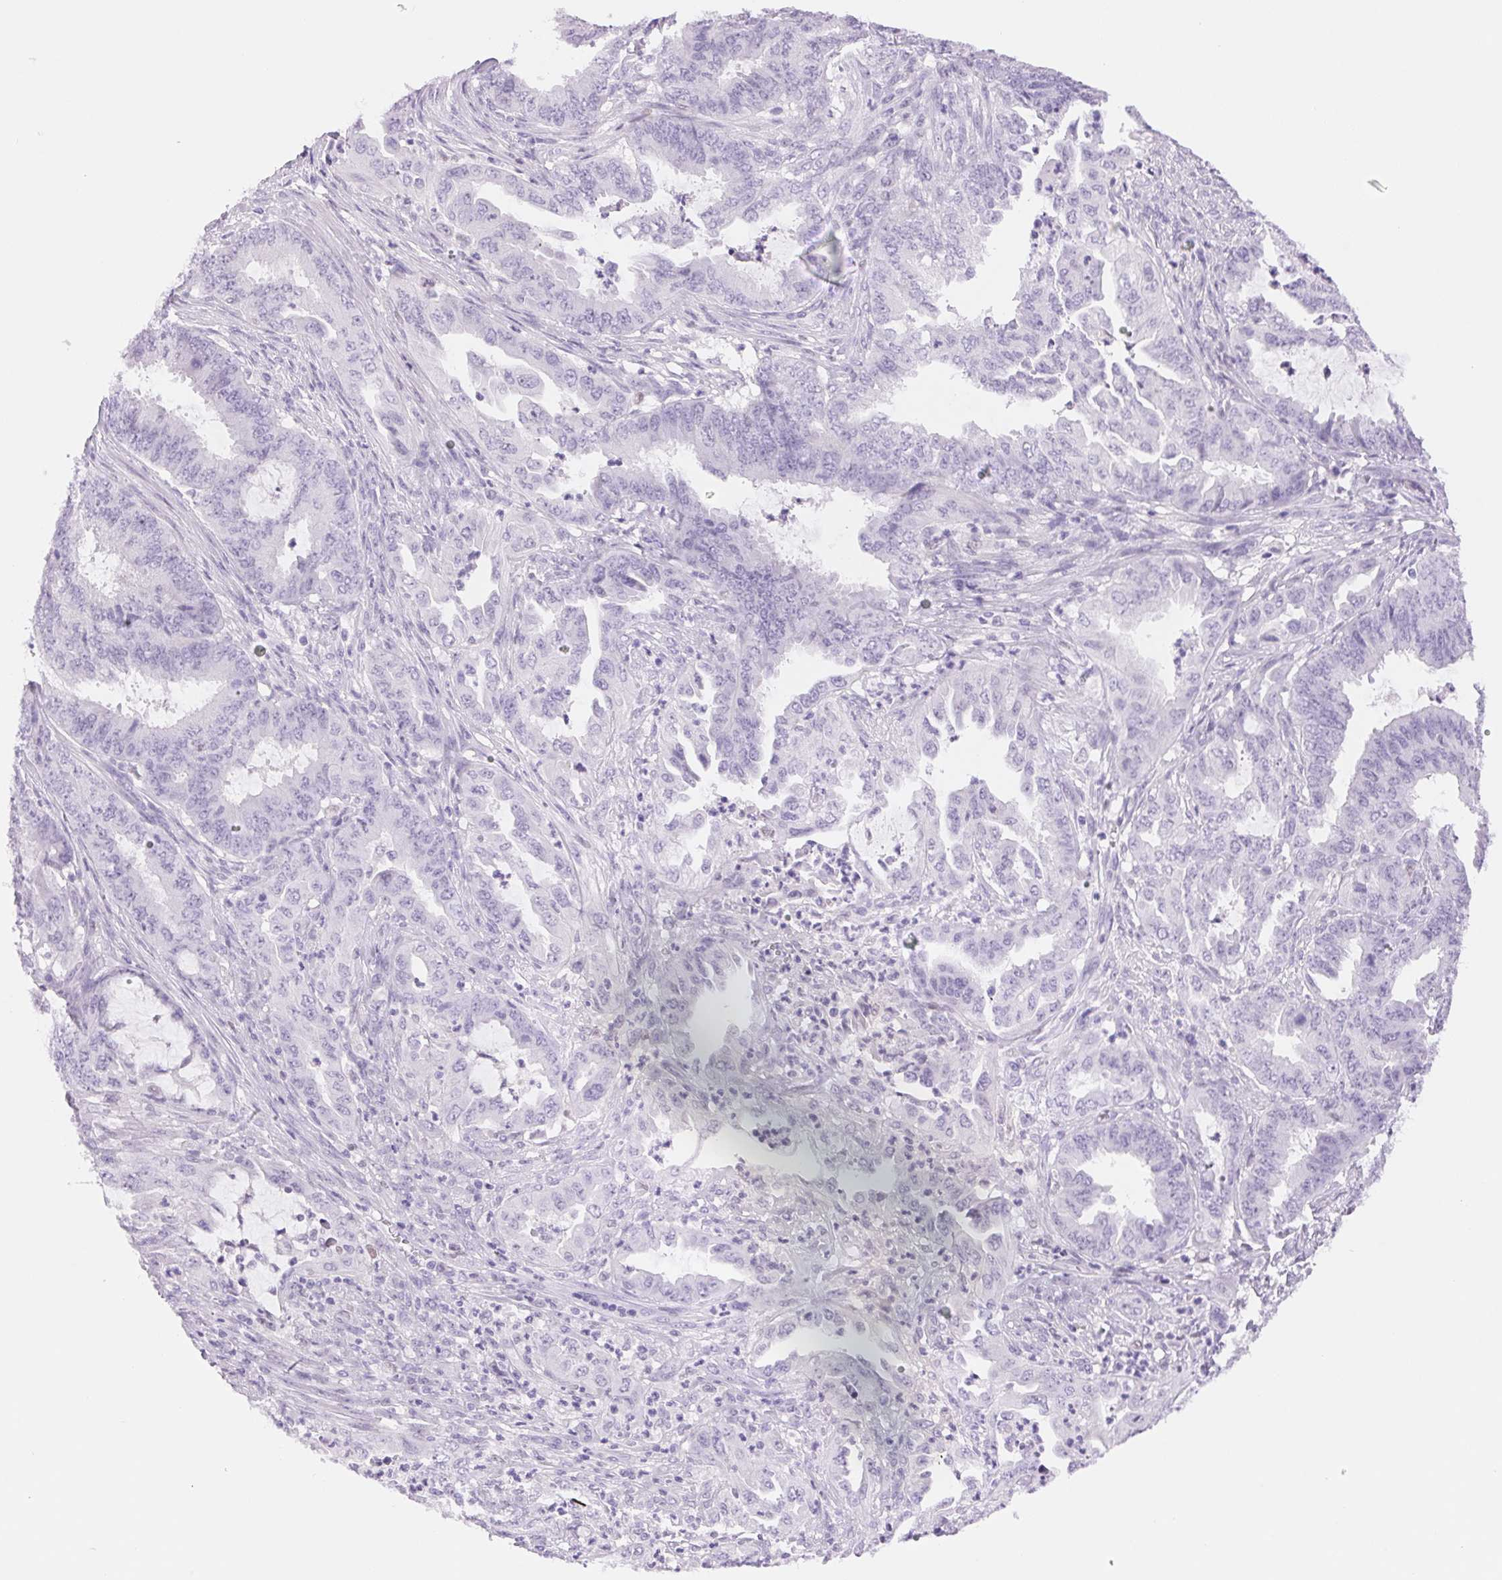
{"staining": {"intensity": "negative", "quantity": "none", "location": "none"}, "tissue": "endometrial cancer", "cell_type": "Tumor cells", "image_type": "cancer", "snomed": [{"axis": "morphology", "description": "Adenocarcinoma, NOS"}, {"axis": "topography", "description": "Endometrium"}], "caption": "This is an immunohistochemistry histopathology image of human endometrial adenocarcinoma. There is no staining in tumor cells.", "gene": "ASGR2", "patient": {"sex": "female", "age": 51}}